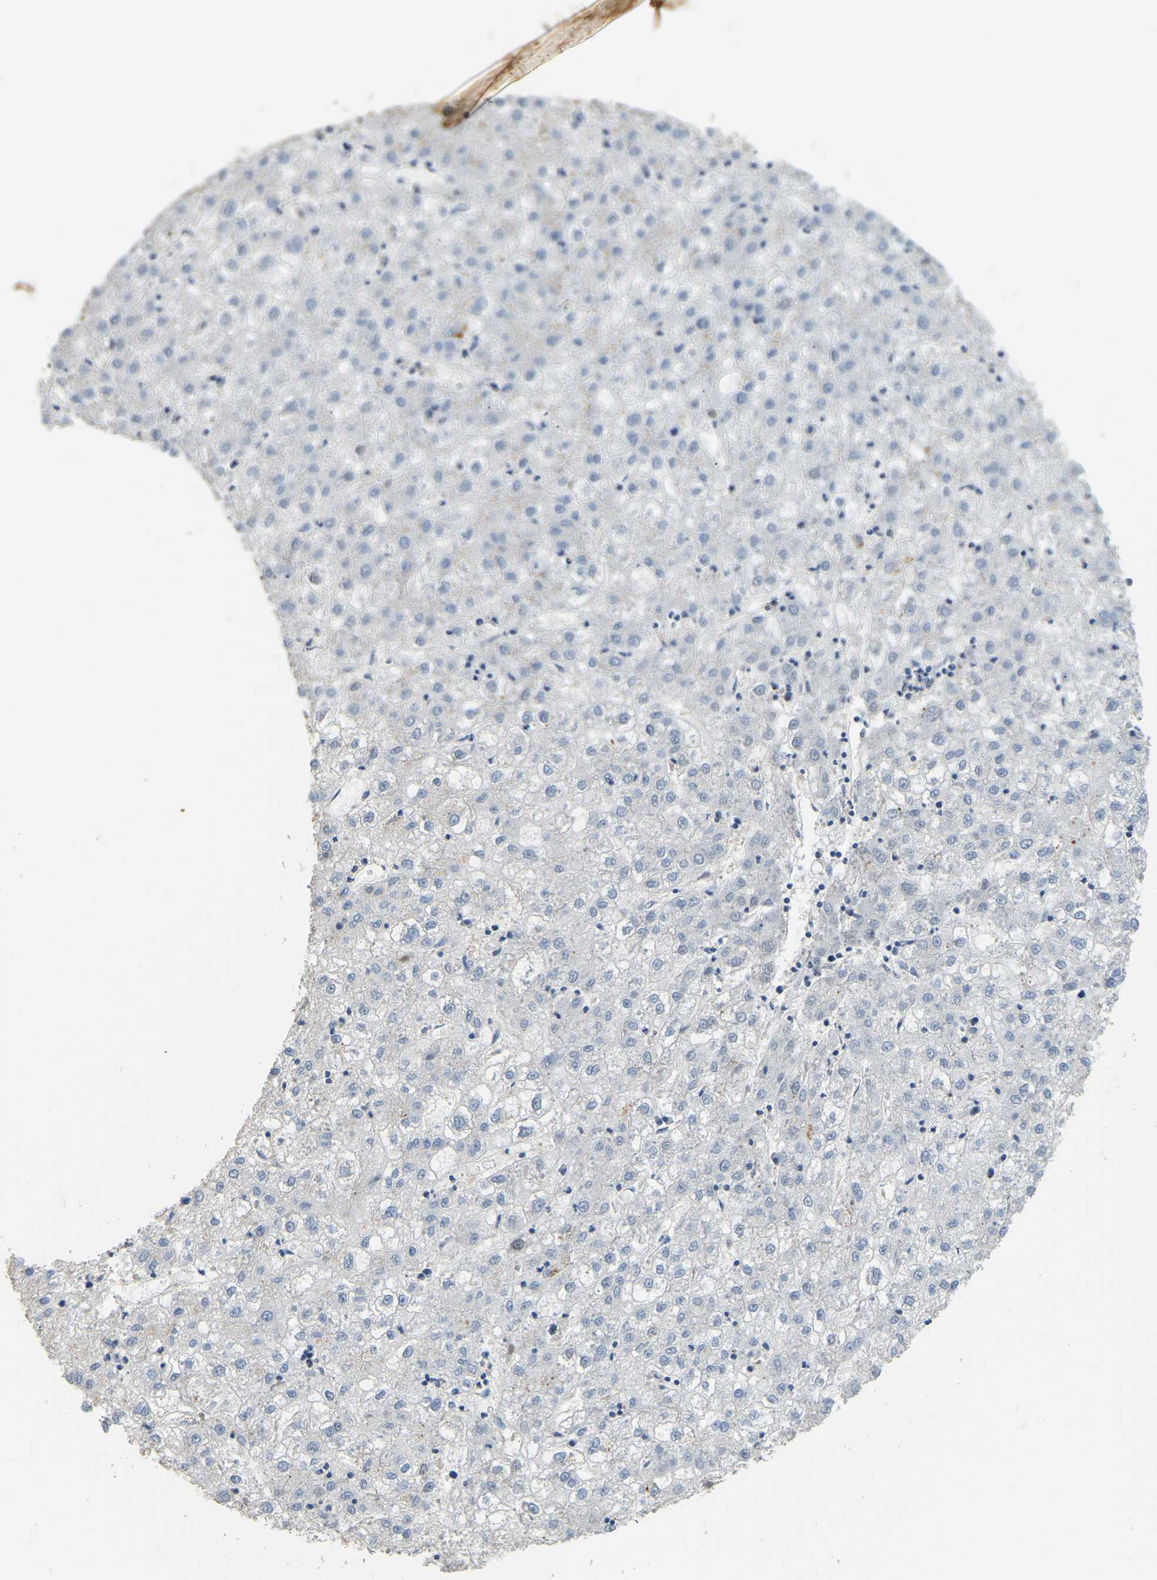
{"staining": {"intensity": "negative", "quantity": "none", "location": "none"}, "tissue": "liver cancer", "cell_type": "Tumor cells", "image_type": "cancer", "snomed": [{"axis": "morphology", "description": "Carcinoma, Hepatocellular, NOS"}, {"axis": "topography", "description": "Liver"}], "caption": "Human liver cancer (hepatocellular carcinoma) stained for a protein using IHC reveals no expression in tumor cells.", "gene": "FAM174A", "patient": {"sex": "male", "age": 72}}